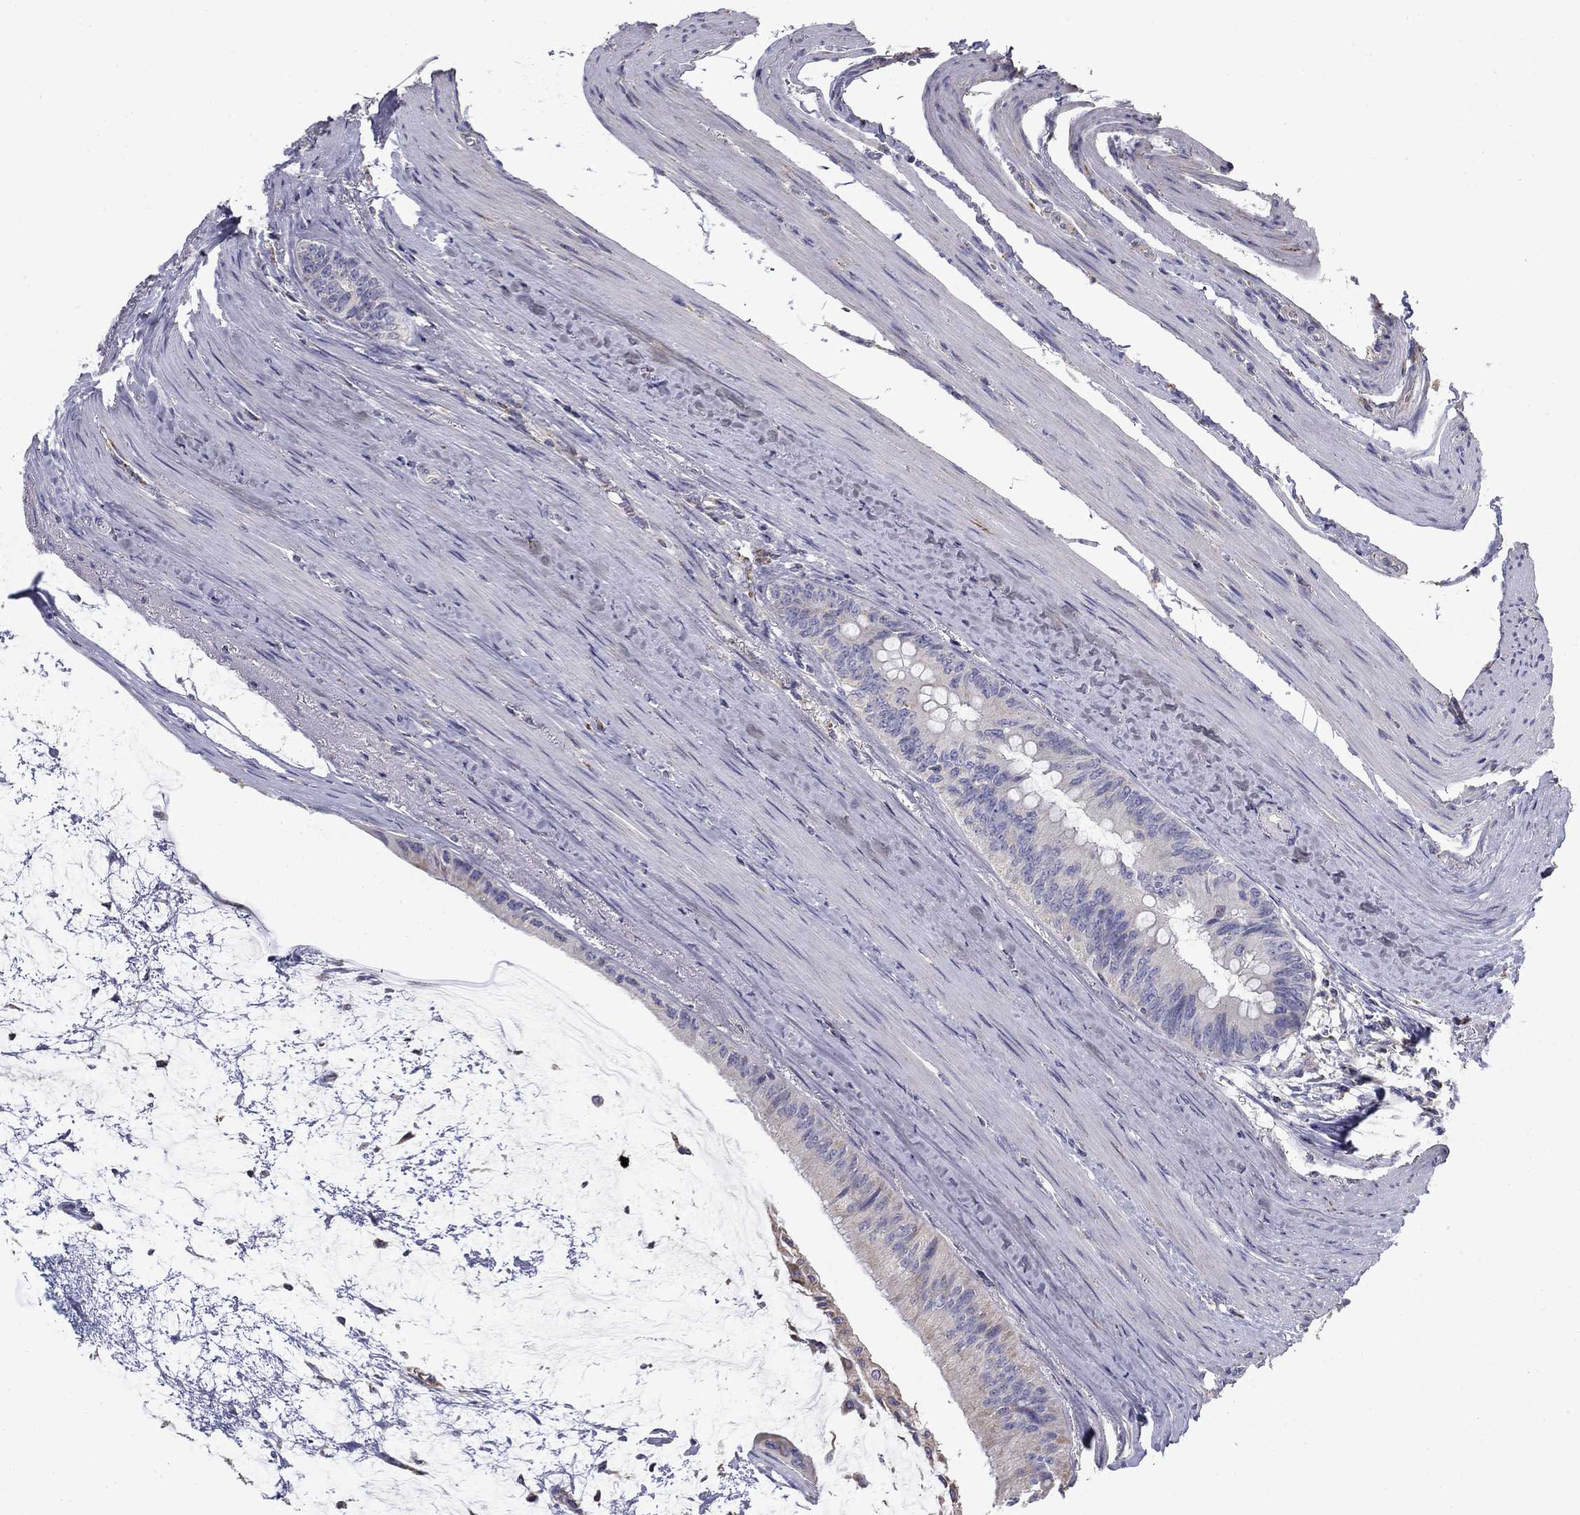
{"staining": {"intensity": "negative", "quantity": "none", "location": "none"}, "tissue": "colorectal cancer", "cell_type": "Tumor cells", "image_type": "cancer", "snomed": [{"axis": "morphology", "description": "Normal tissue, NOS"}, {"axis": "morphology", "description": "Adenocarcinoma, NOS"}, {"axis": "topography", "description": "Colon"}], "caption": "Colorectal adenocarcinoma stained for a protein using IHC displays no expression tumor cells.", "gene": "NME5", "patient": {"sex": "male", "age": 65}}